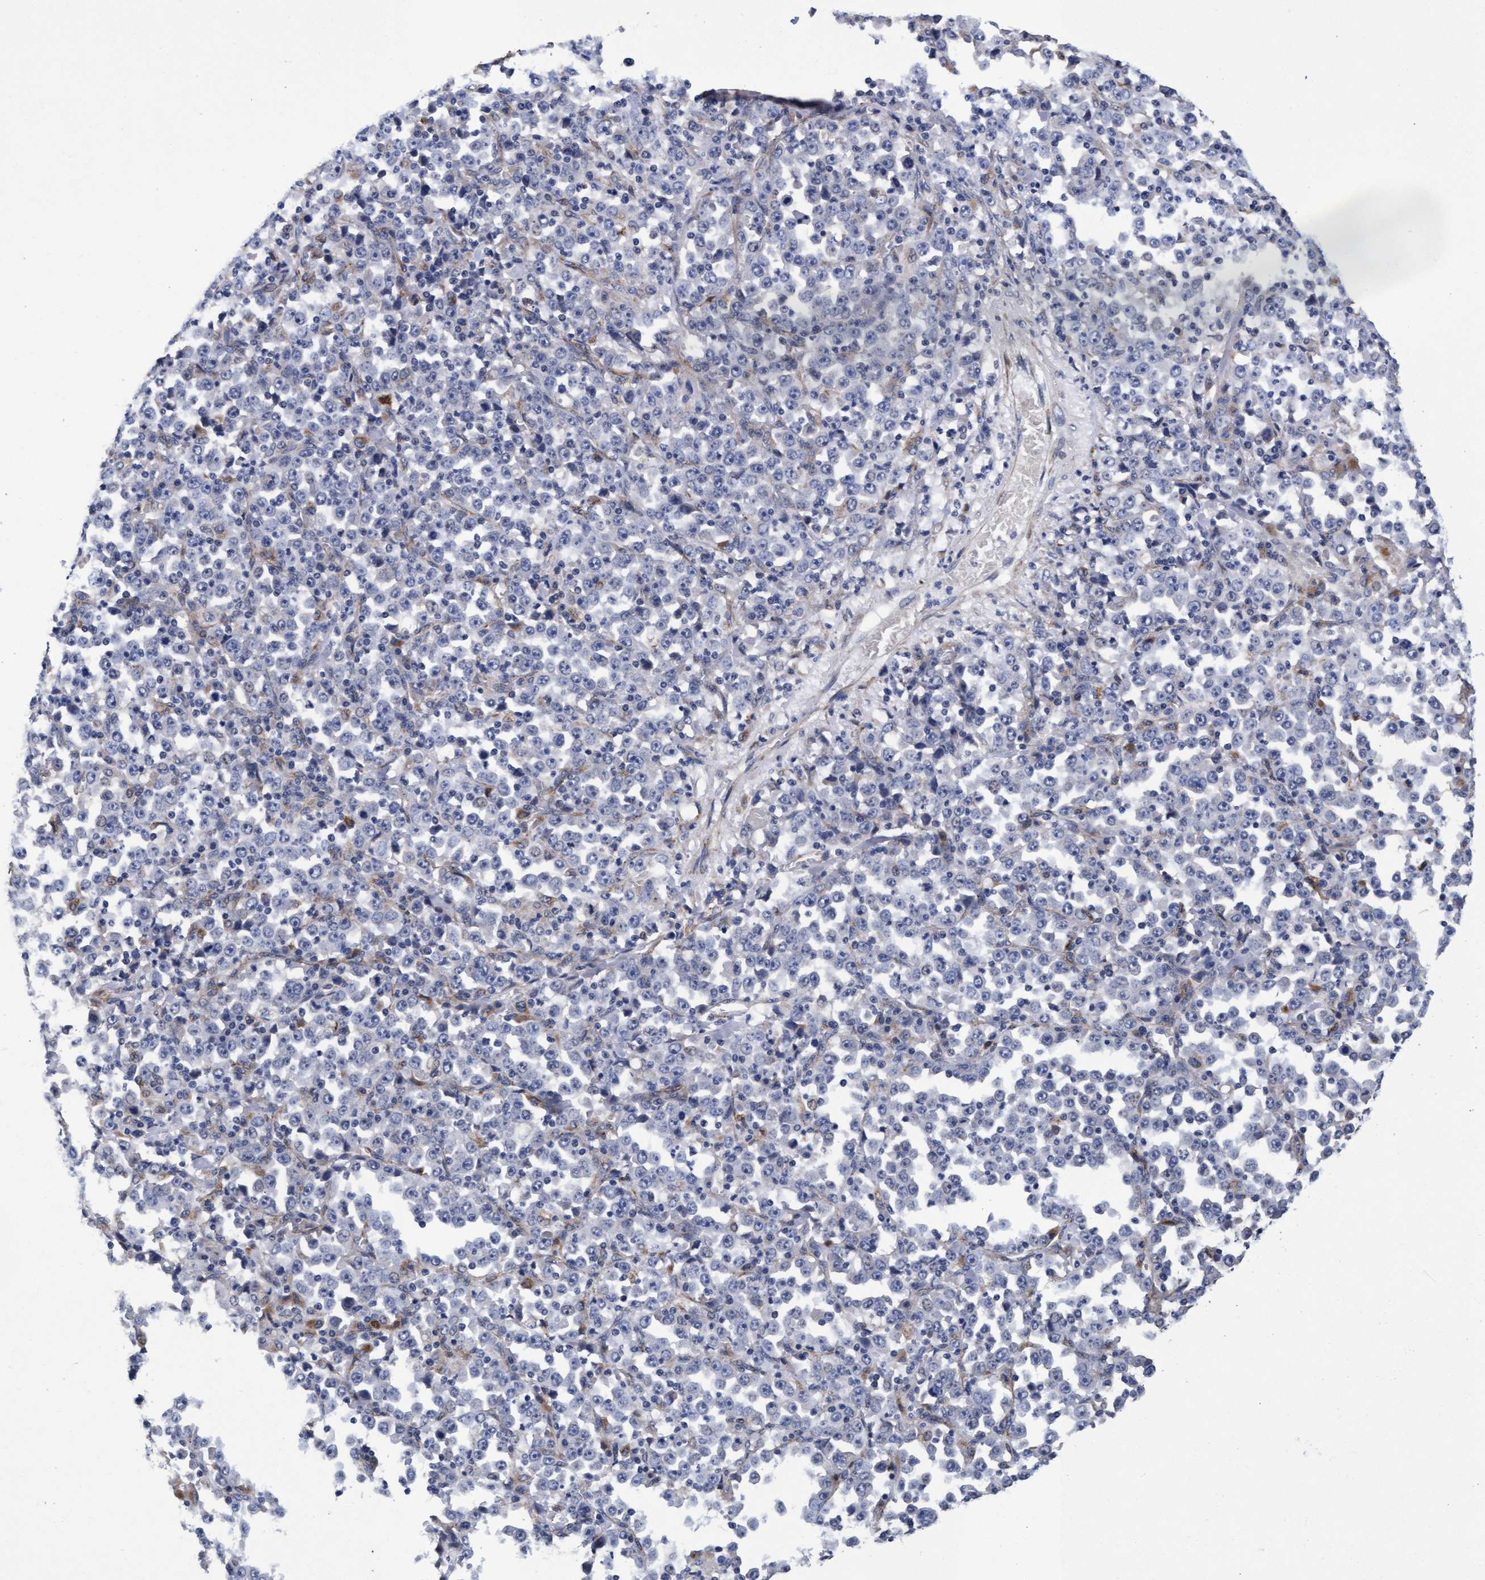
{"staining": {"intensity": "negative", "quantity": "none", "location": "none"}, "tissue": "stomach cancer", "cell_type": "Tumor cells", "image_type": "cancer", "snomed": [{"axis": "morphology", "description": "Normal tissue, NOS"}, {"axis": "morphology", "description": "Adenocarcinoma, NOS"}, {"axis": "topography", "description": "Stomach, upper"}, {"axis": "topography", "description": "Stomach"}], "caption": "There is no significant positivity in tumor cells of adenocarcinoma (stomach).", "gene": "CPQ", "patient": {"sex": "male", "age": 59}}